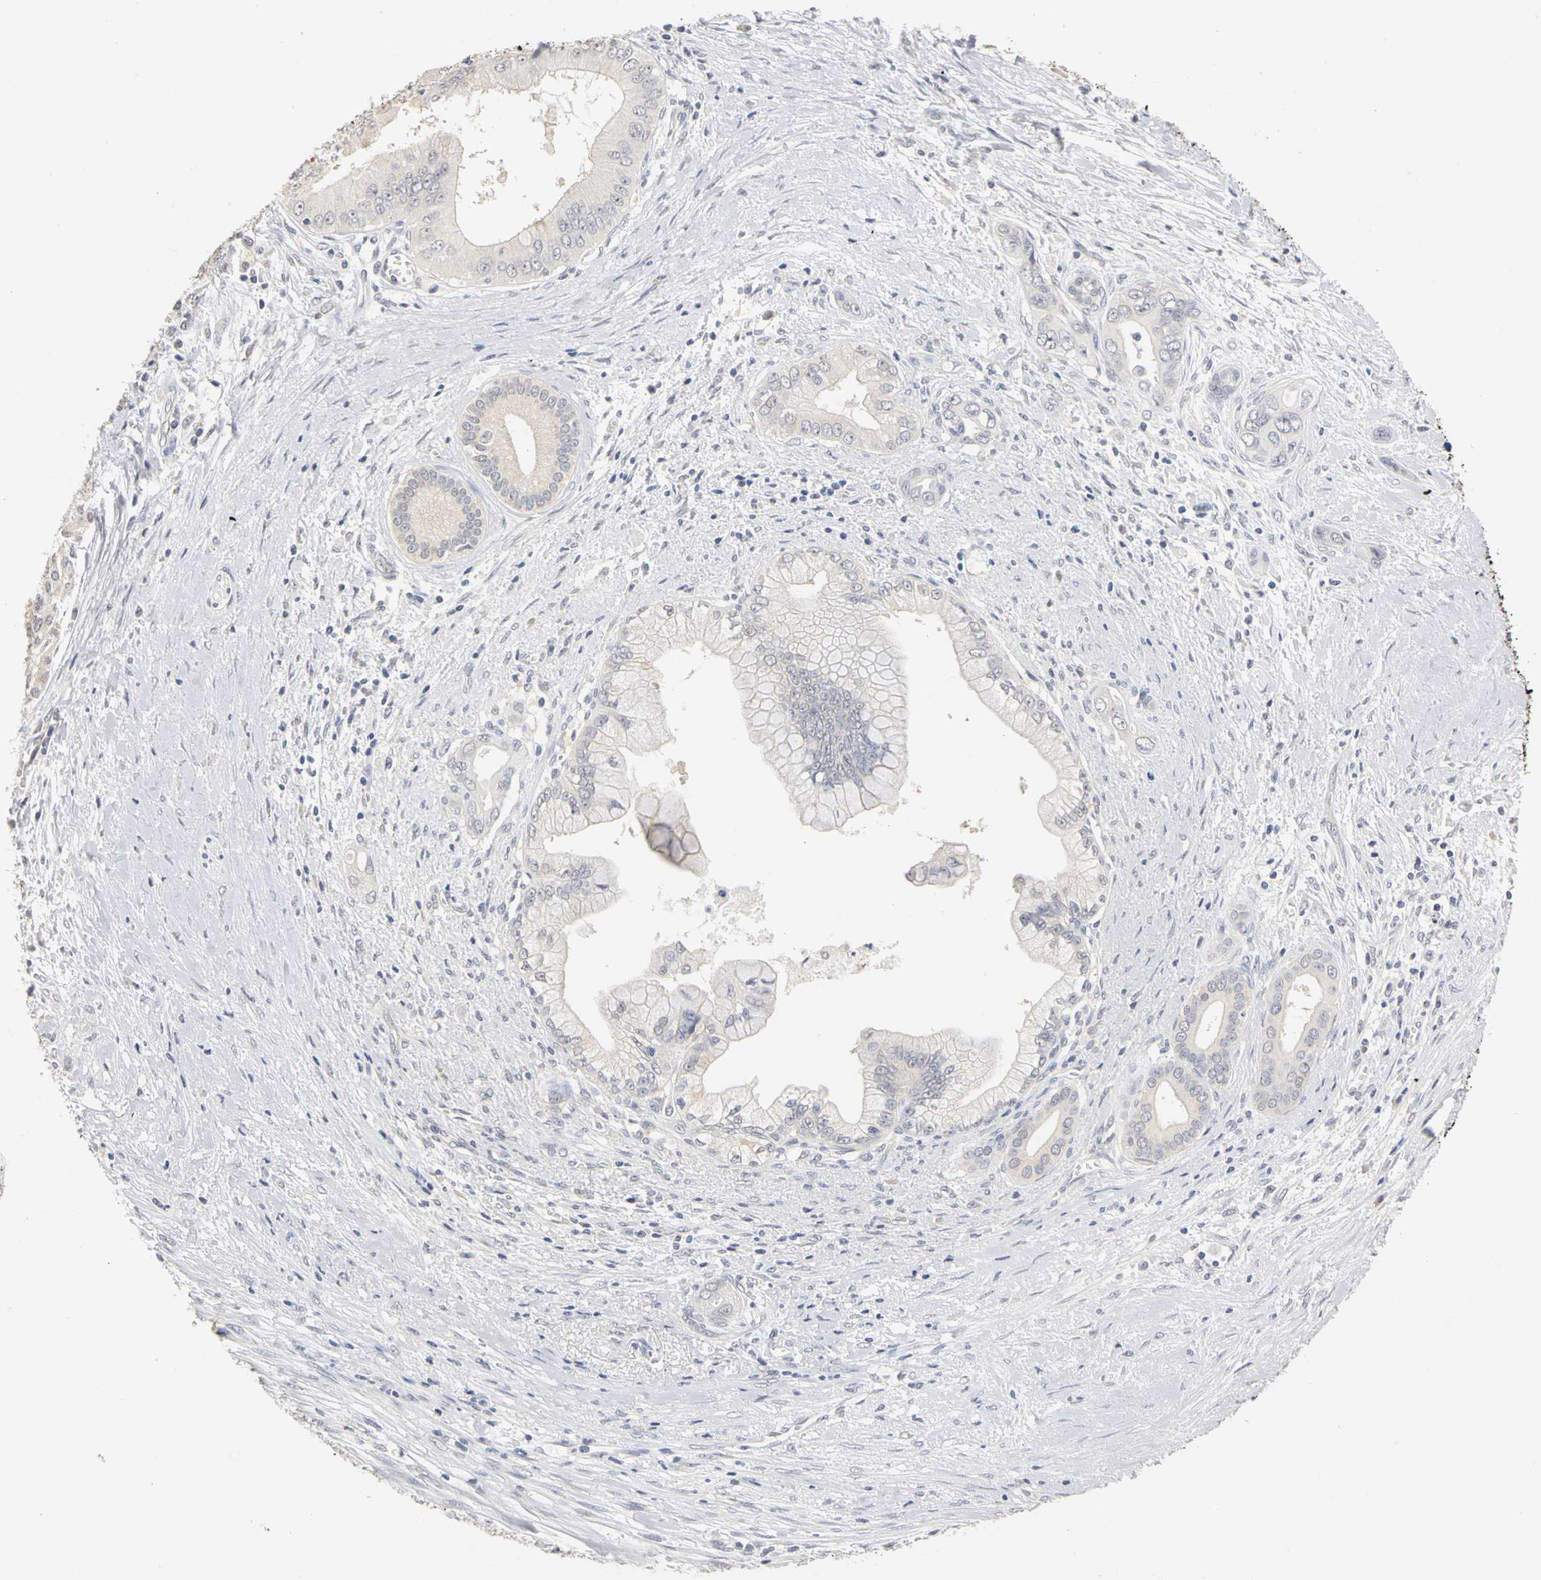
{"staining": {"intensity": "negative", "quantity": "none", "location": "none"}, "tissue": "pancreatic cancer", "cell_type": "Tumor cells", "image_type": "cancer", "snomed": [{"axis": "morphology", "description": "Adenocarcinoma, NOS"}, {"axis": "topography", "description": "Pancreas"}], "caption": "Immunohistochemistry (IHC) image of neoplastic tissue: pancreatic cancer (adenocarcinoma) stained with DAB displays no significant protein staining in tumor cells. Nuclei are stained in blue.", "gene": "PGR", "patient": {"sex": "male", "age": 59}}